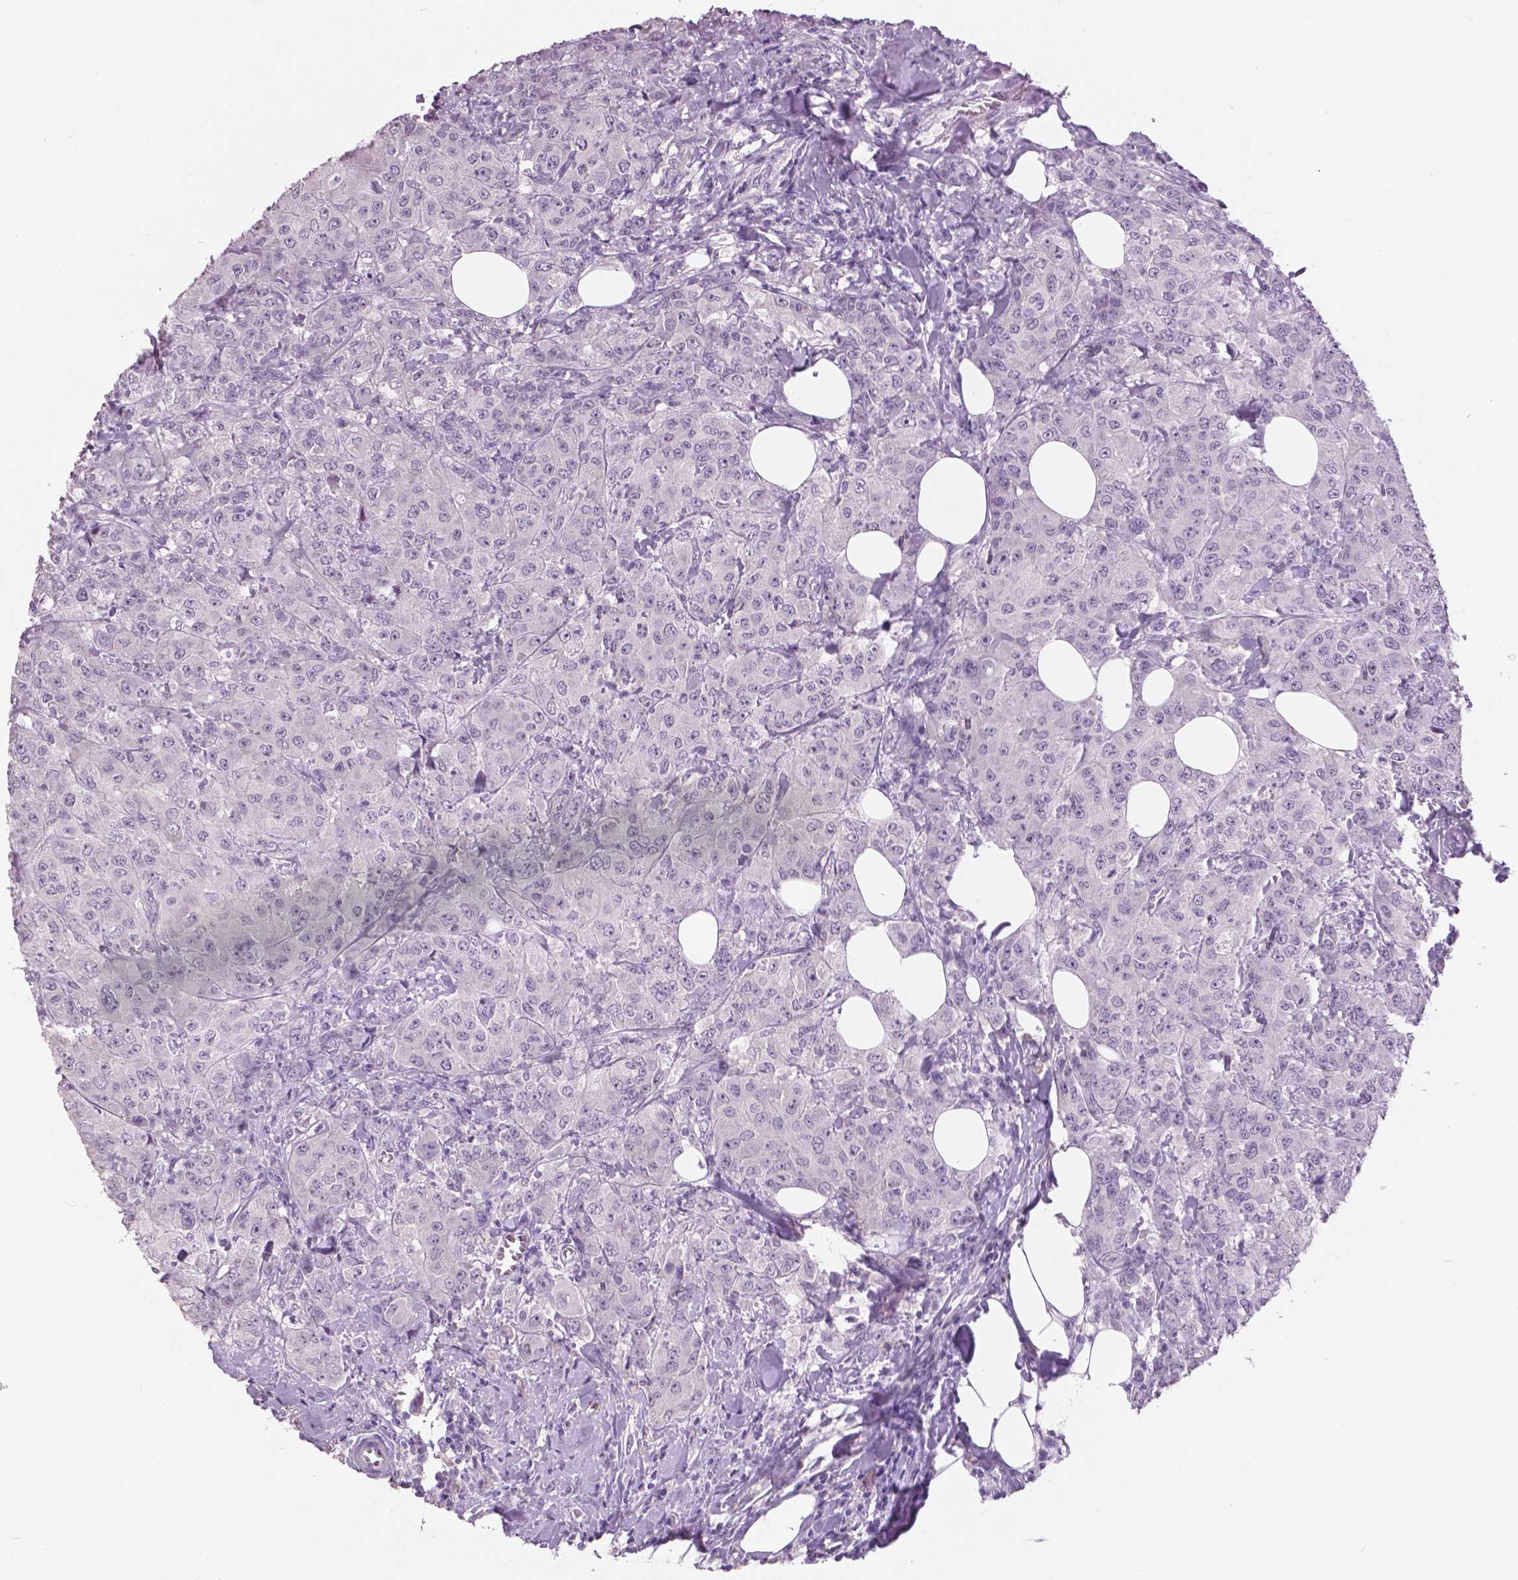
{"staining": {"intensity": "negative", "quantity": "none", "location": "none"}, "tissue": "breast cancer", "cell_type": "Tumor cells", "image_type": "cancer", "snomed": [{"axis": "morphology", "description": "Normal tissue, NOS"}, {"axis": "morphology", "description": "Duct carcinoma"}, {"axis": "topography", "description": "Breast"}], "caption": "Immunohistochemical staining of breast cancer (invasive ductal carcinoma) exhibits no significant expression in tumor cells.", "gene": "GRIN2A", "patient": {"sex": "female", "age": 43}}